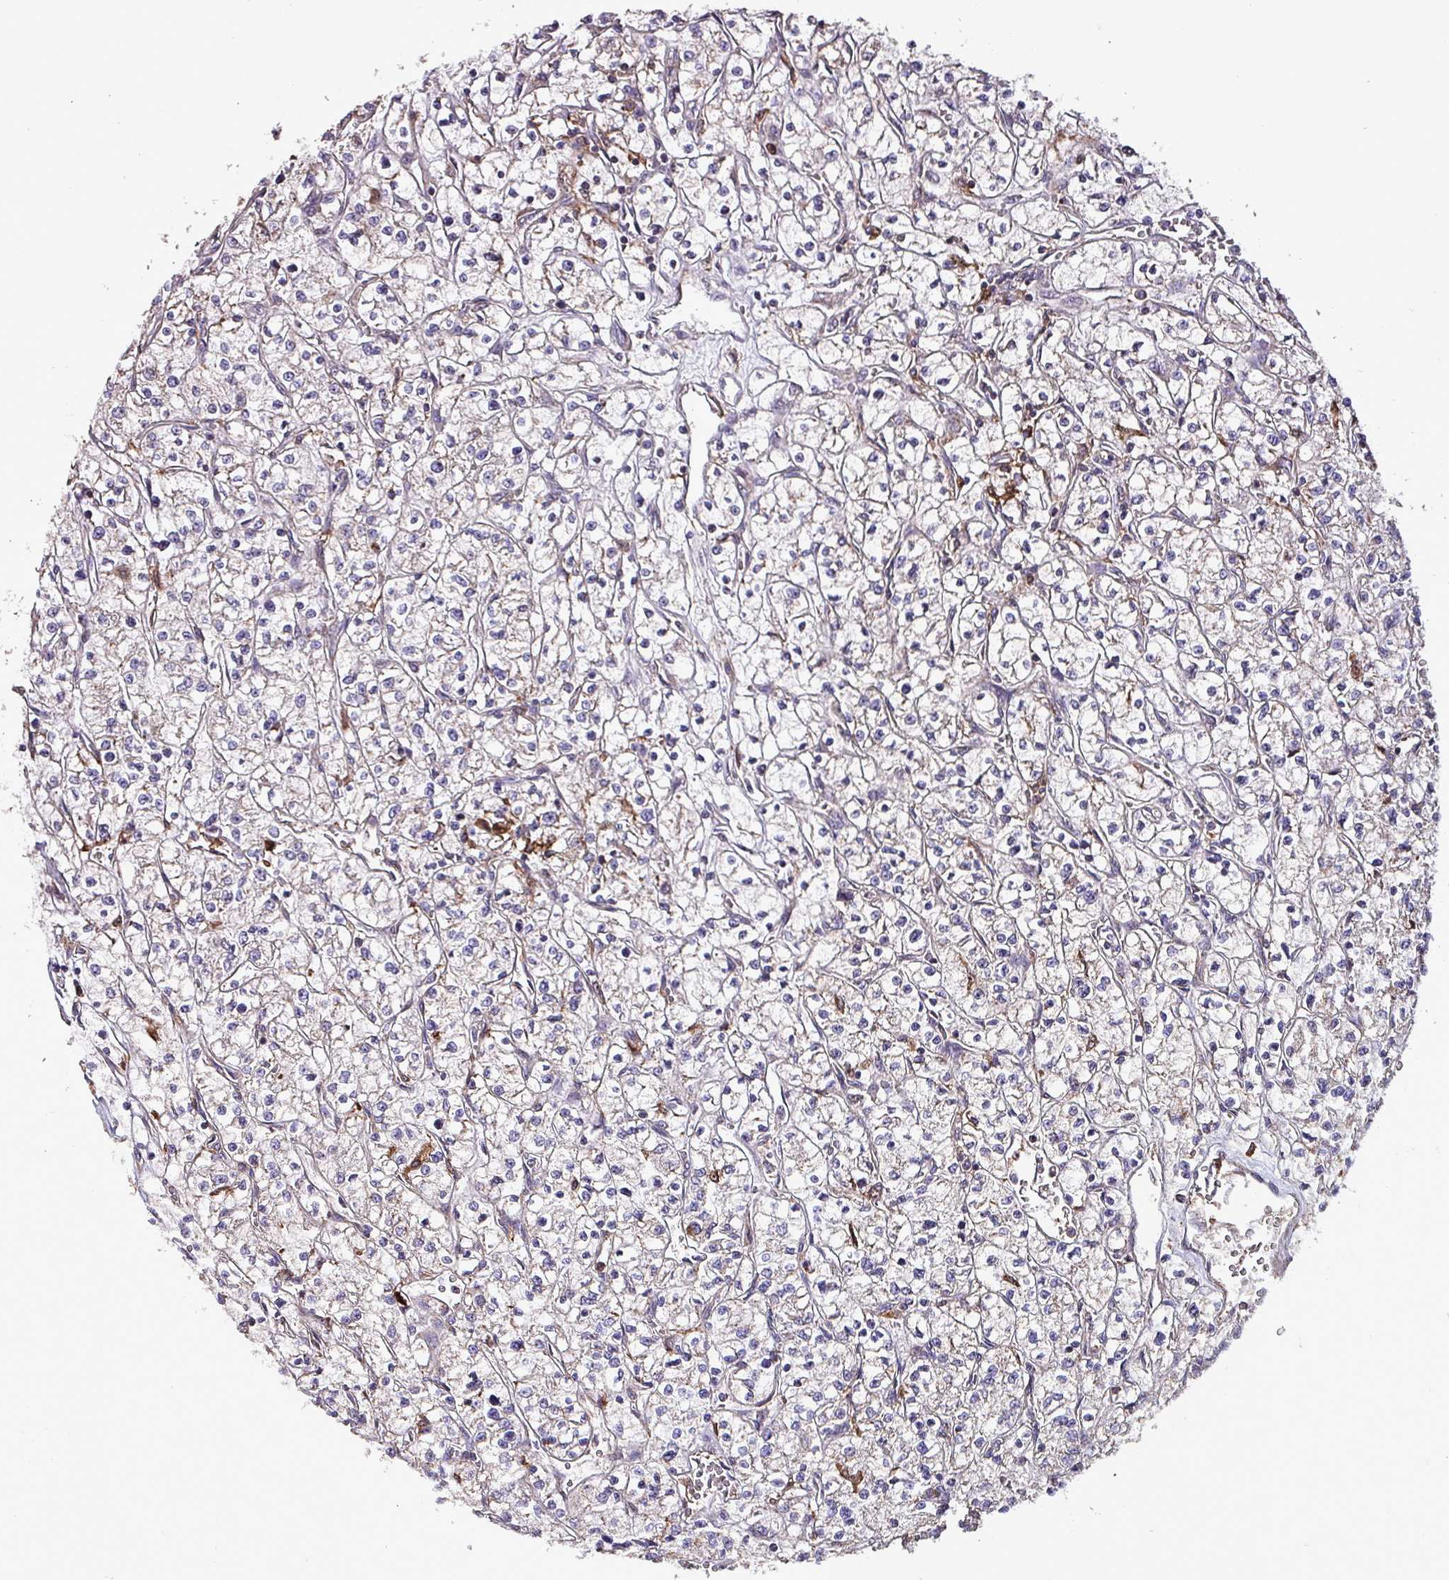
{"staining": {"intensity": "negative", "quantity": "none", "location": "none"}, "tissue": "renal cancer", "cell_type": "Tumor cells", "image_type": "cancer", "snomed": [{"axis": "morphology", "description": "Adenocarcinoma, NOS"}, {"axis": "topography", "description": "Kidney"}], "caption": "Protein analysis of renal cancer (adenocarcinoma) exhibits no significant staining in tumor cells.", "gene": "SCIN", "patient": {"sex": "female", "age": 64}}